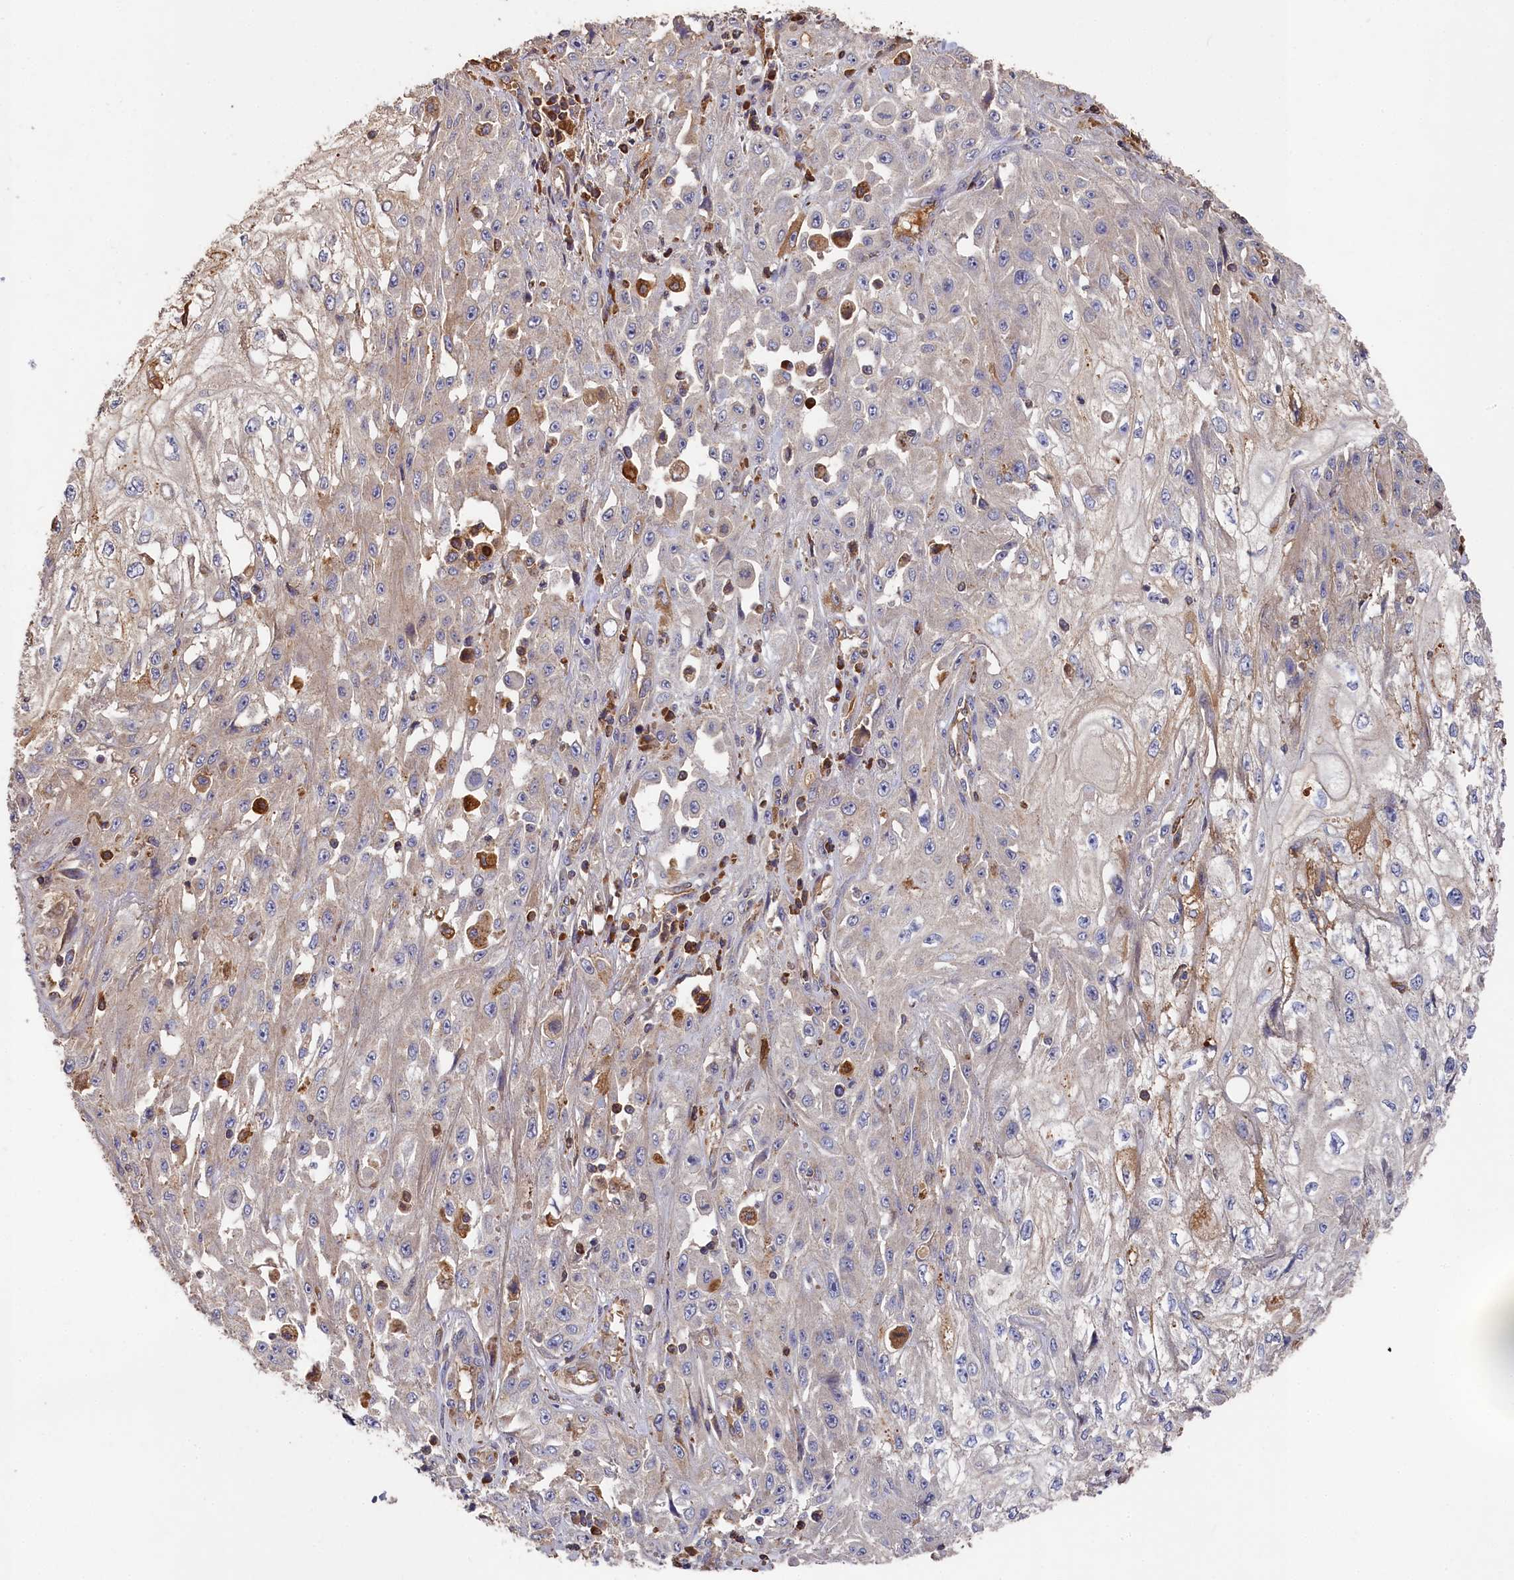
{"staining": {"intensity": "negative", "quantity": "none", "location": "none"}, "tissue": "skin cancer", "cell_type": "Tumor cells", "image_type": "cancer", "snomed": [{"axis": "morphology", "description": "Squamous cell carcinoma, NOS"}, {"axis": "morphology", "description": "Squamous cell carcinoma, metastatic, NOS"}, {"axis": "topography", "description": "Skin"}, {"axis": "topography", "description": "Lymph node"}], "caption": "Tumor cells are negative for brown protein staining in skin metastatic squamous cell carcinoma.", "gene": "DHRS11", "patient": {"sex": "male", "age": 75}}